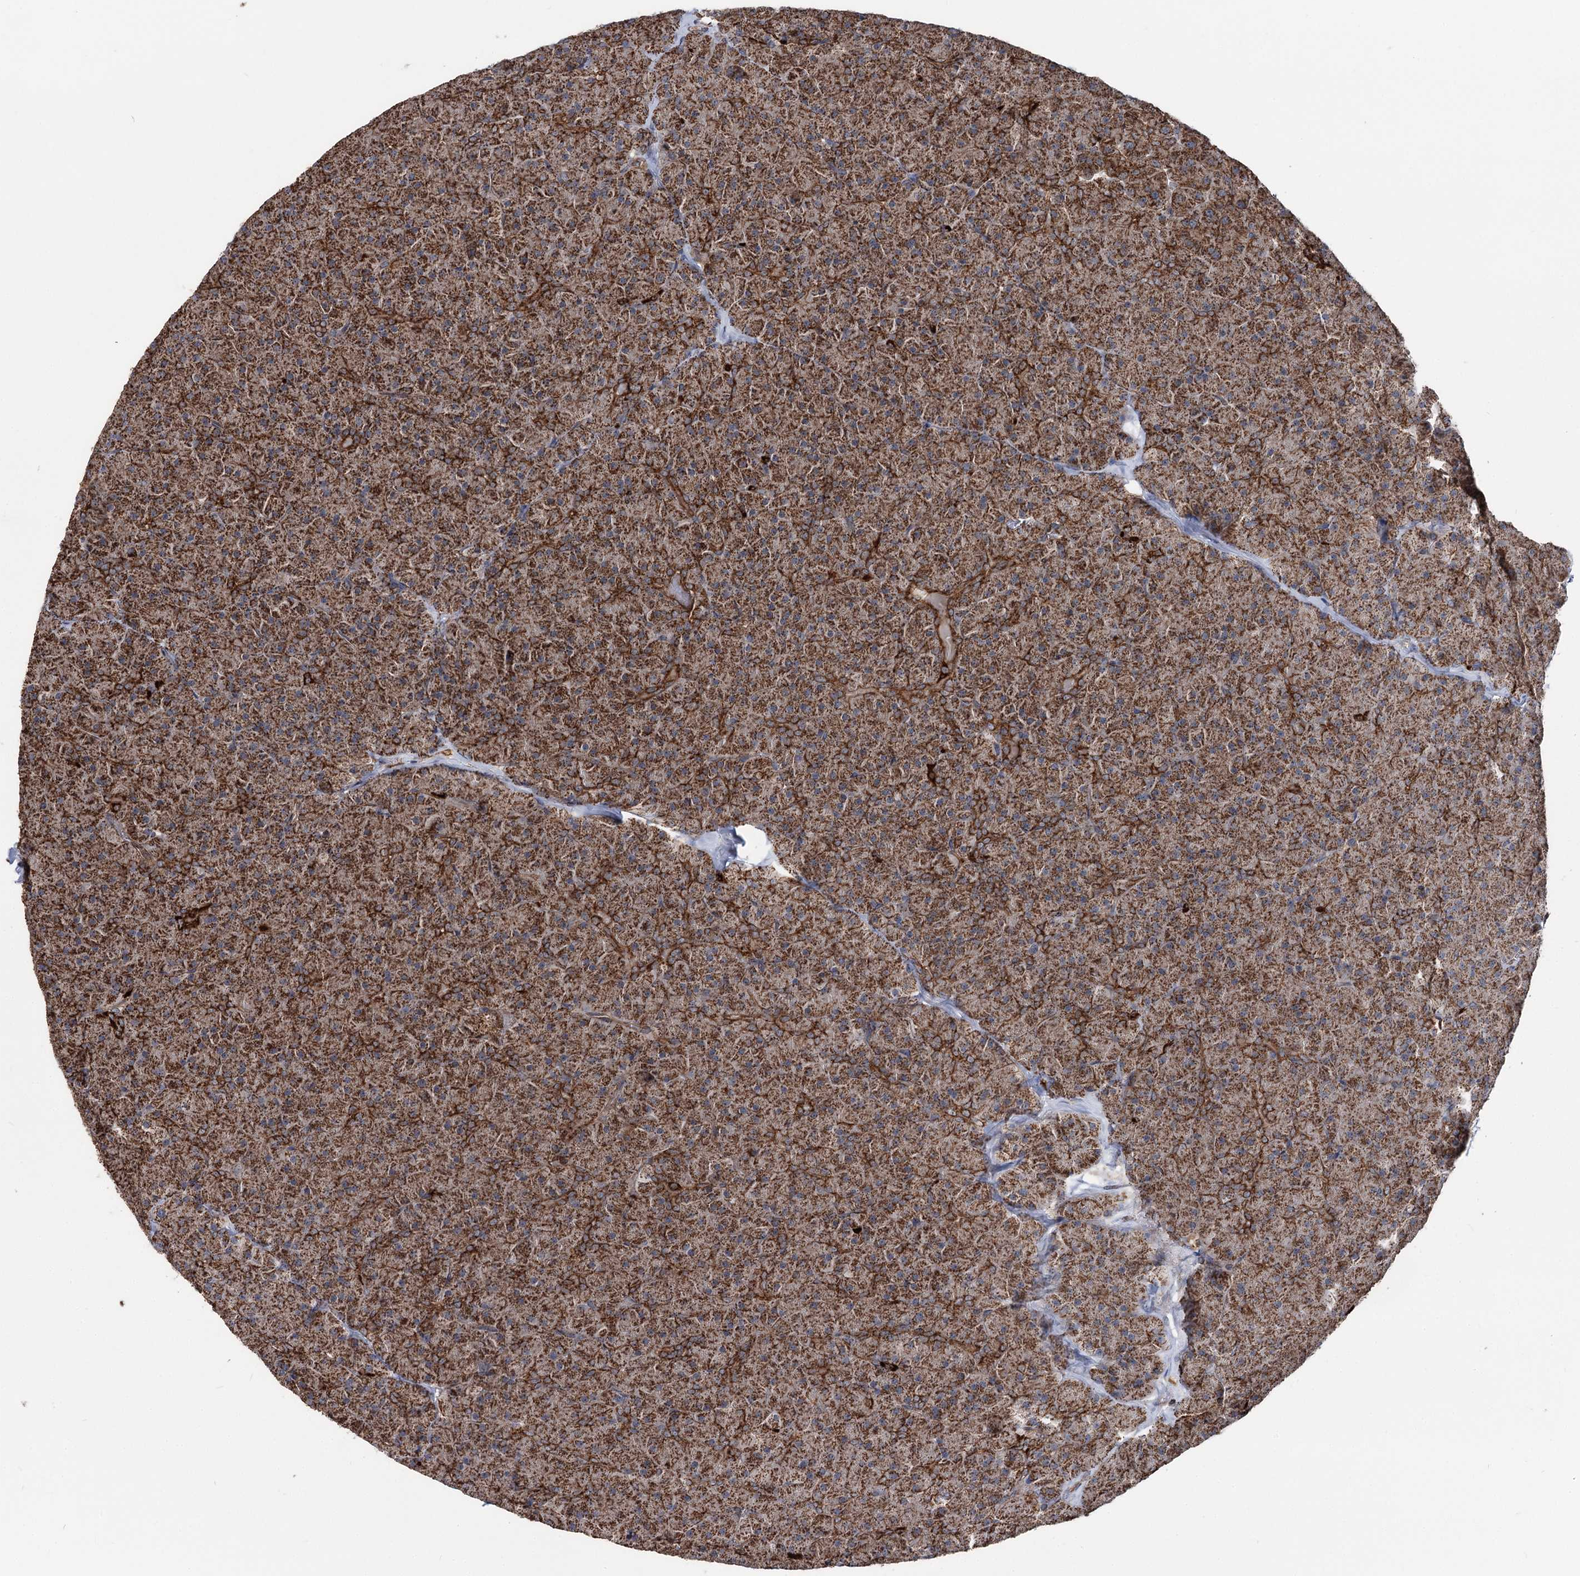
{"staining": {"intensity": "strong", "quantity": ">75%", "location": "cytoplasmic/membranous"}, "tissue": "pancreas", "cell_type": "Exocrine glandular cells", "image_type": "normal", "snomed": [{"axis": "morphology", "description": "Normal tissue, NOS"}, {"axis": "topography", "description": "Pancreas"}], "caption": "Strong cytoplasmic/membranous expression for a protein is present in about >75% of exocrine glandular cells of unremarkable pancreas using immunohistochemistry.", "gene": "FGFR1OP2", "patient": {"sex": "male", "age": 36}}